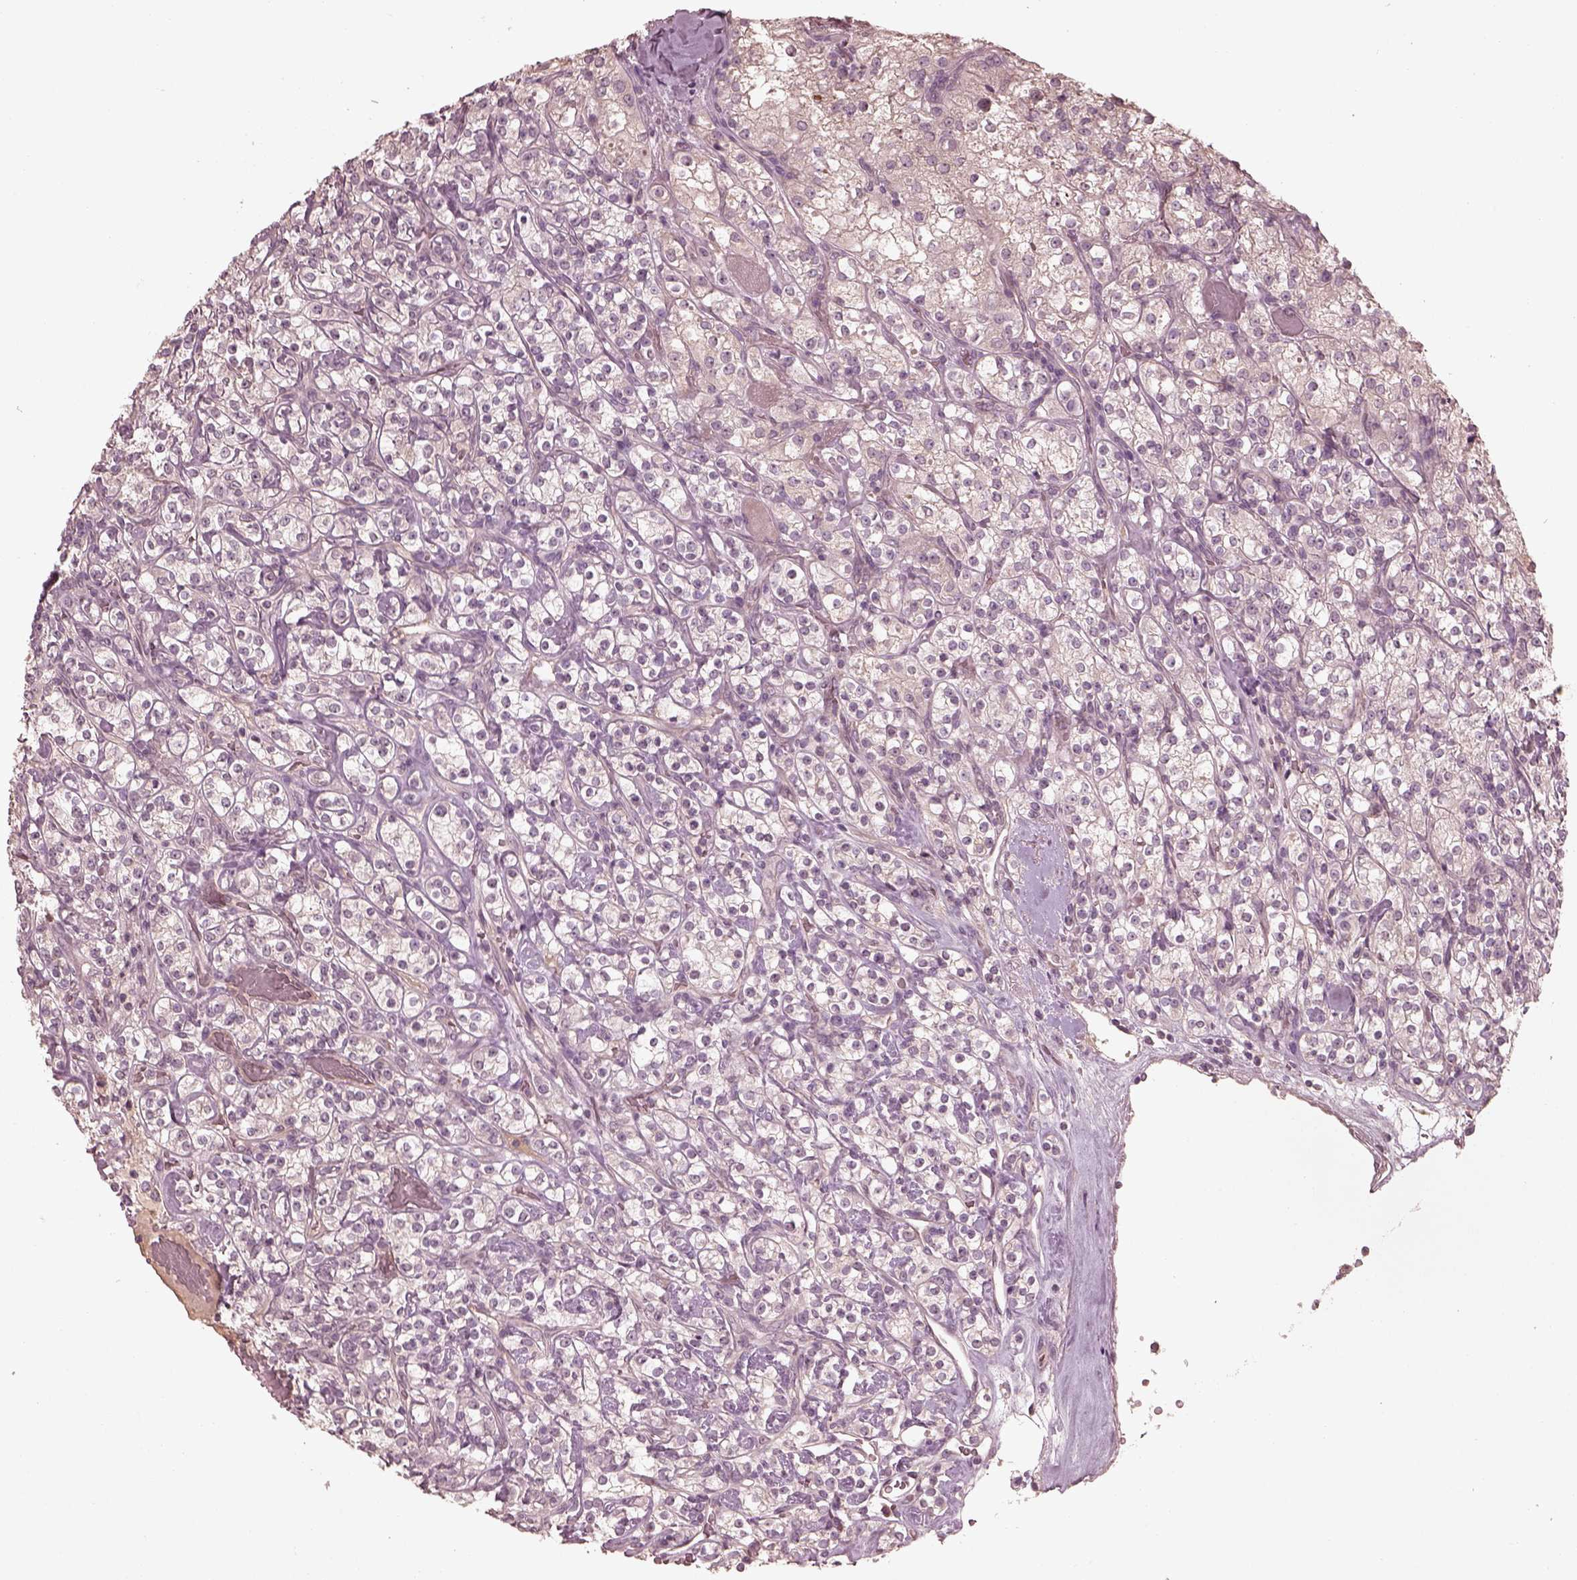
{"staining": {"intensity": "negative", "quantity": "none", "location": "none"}, "tissue": "renal cancer", "cell_type": "Tumor cells", "image_type": "cancer", "snomed": [{"axis": "morphology", "description": "Adenocarcinoma, NOS"}, {"axis": "topography", "description": "Kidney"}], "caption": "This histopathology image is of renal adenocarcinoma stained with immunohistochemistry to label a protein in brown with the nuclei are counter-stained blue. There is no positivity in tumor cells.", "gene": "VWA5B1", "patient": {"sex": "male", "age": 77}}